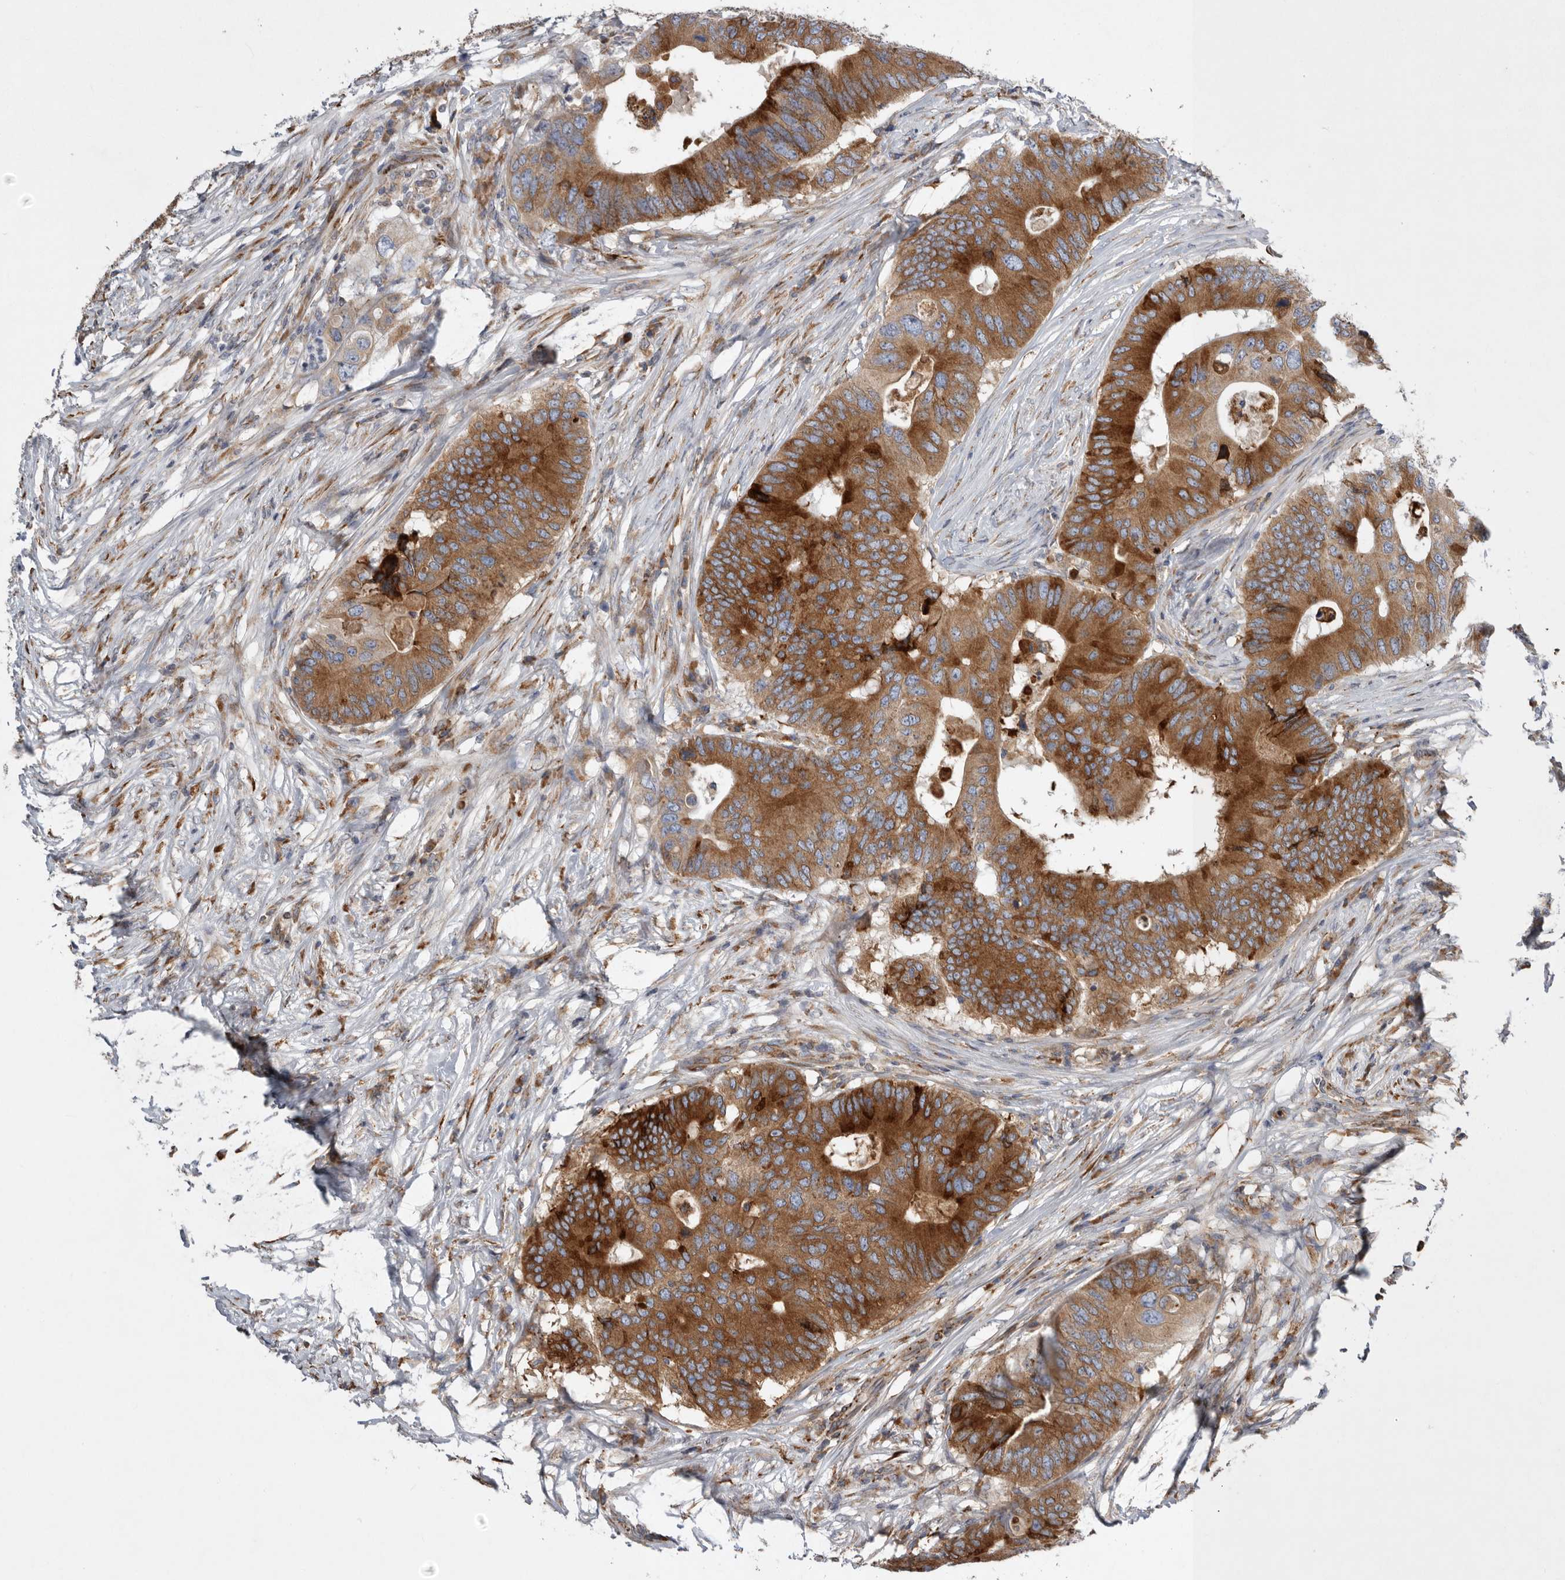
{"staining": {"intensity": "strong", "quantity": ">75%", "location": "cytoplasmic/membranous"}, "tissue": "colorectal cancer", "cell_type": "Tumor cells", "image_type": "cancer", "snomed": [{"axis": "morphology", "description": "Adenocarcinoma, NOS"}, {"axis": "topography", "description": "Colon"}], "caption": "Colorectal adenocarcinoma tissue demonstrates strong cytoplasmic/membranous expression in approximately >75% of tumor cells, visualized by immunohistochemistry.", "gene": "GANAB", "patient": {"sex": "male", "age": 71}}